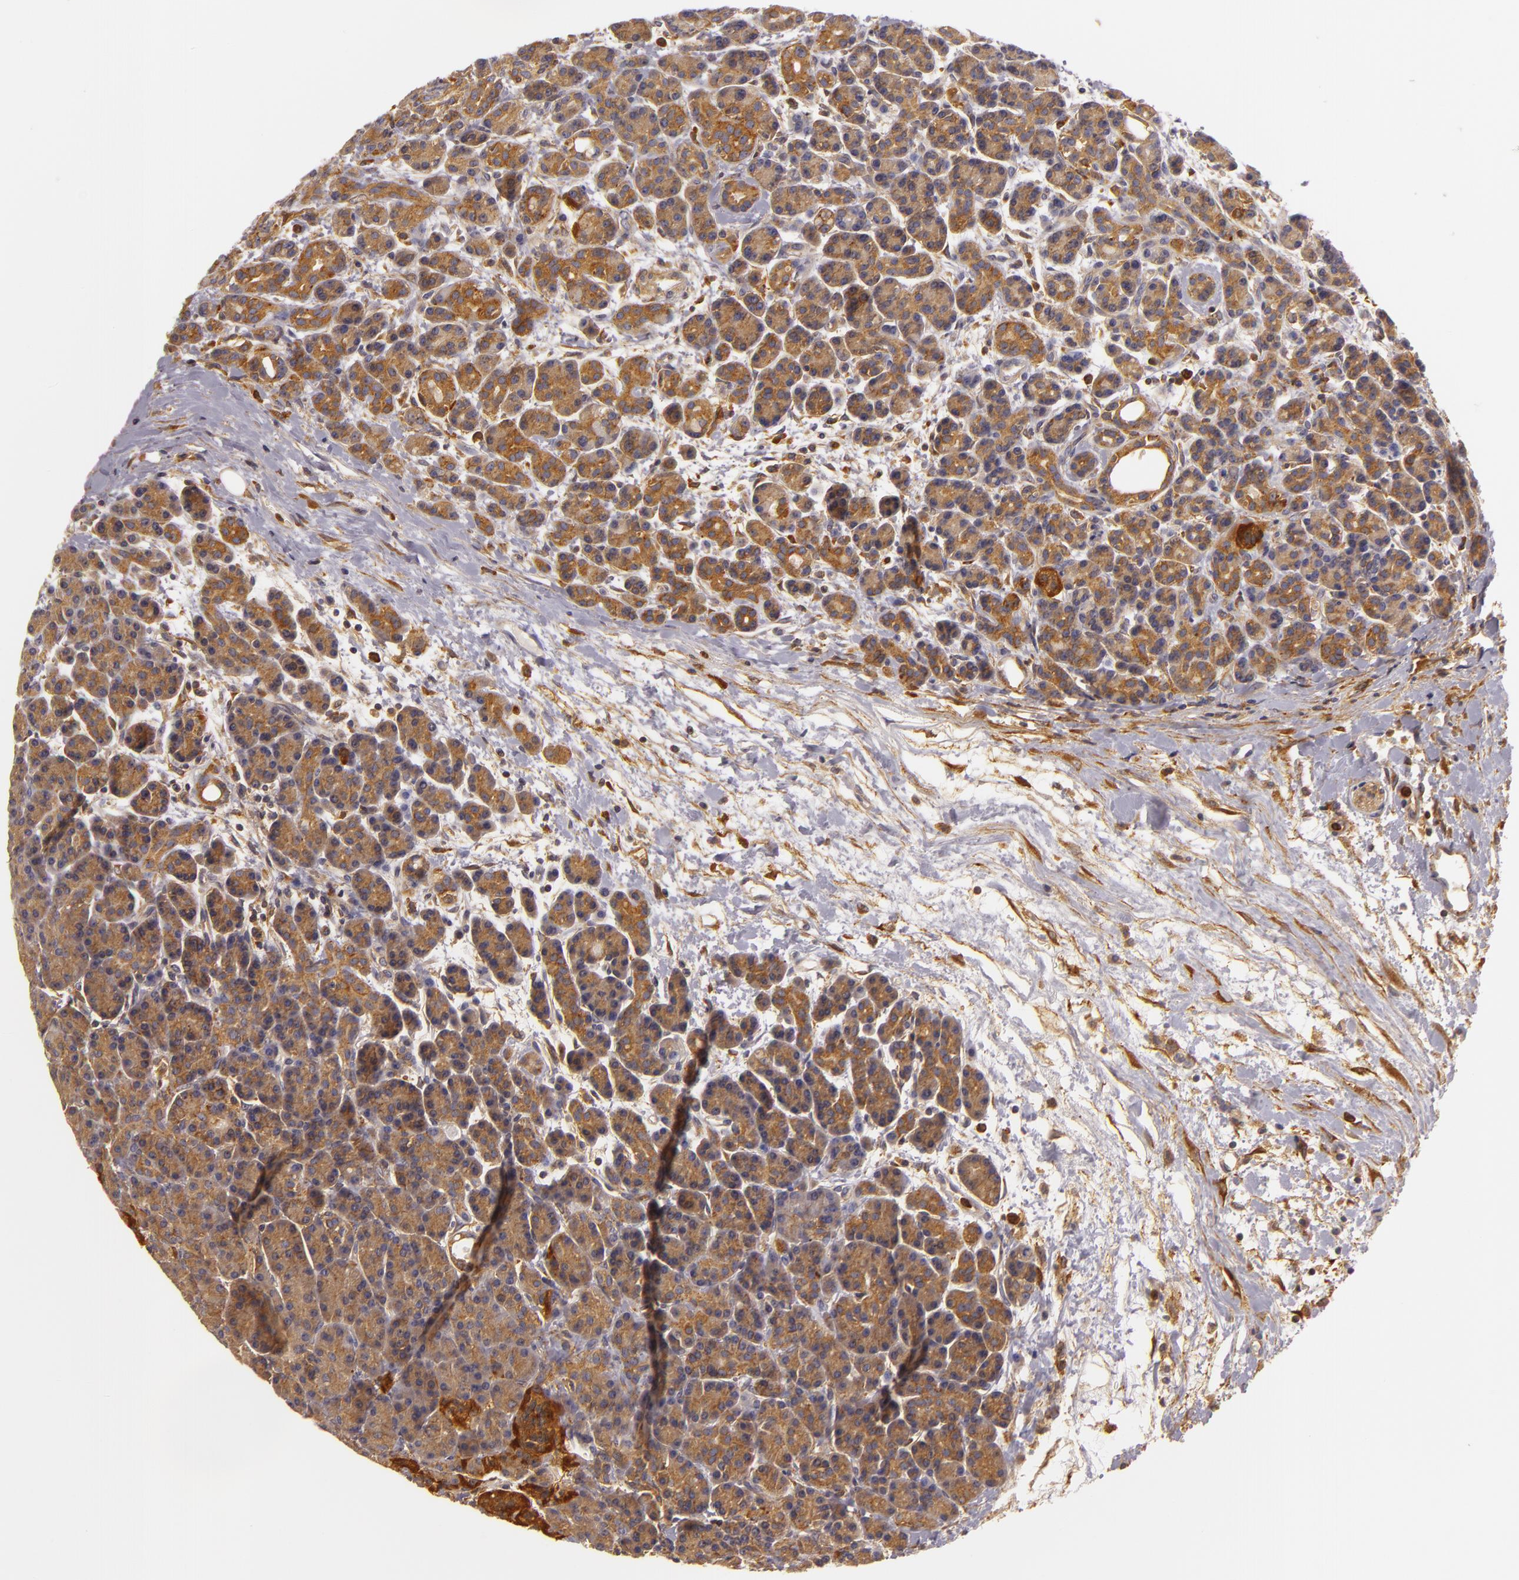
{"staining": {"intensity": "strong", "quantity": ">75%", "location": "cytoplasmic/membranous"}, "tissue": "pancreas", "cell_type": "Exocrine glandular cells", "image_type": "normal", "snomed": [{"axis": "morphology", "description": "Normal tissue, NOS"}, {"axis": "topography", "description": "Pancreas"}], "caption": "Brown immunohistochemical staining in benign pancreas demonstrates strong cytoplasmic/membranous positivity in approximately >75% of exocrine glandular cells.", "gene": "TOM1", "patient": {"sex": "female", "age": 77}}